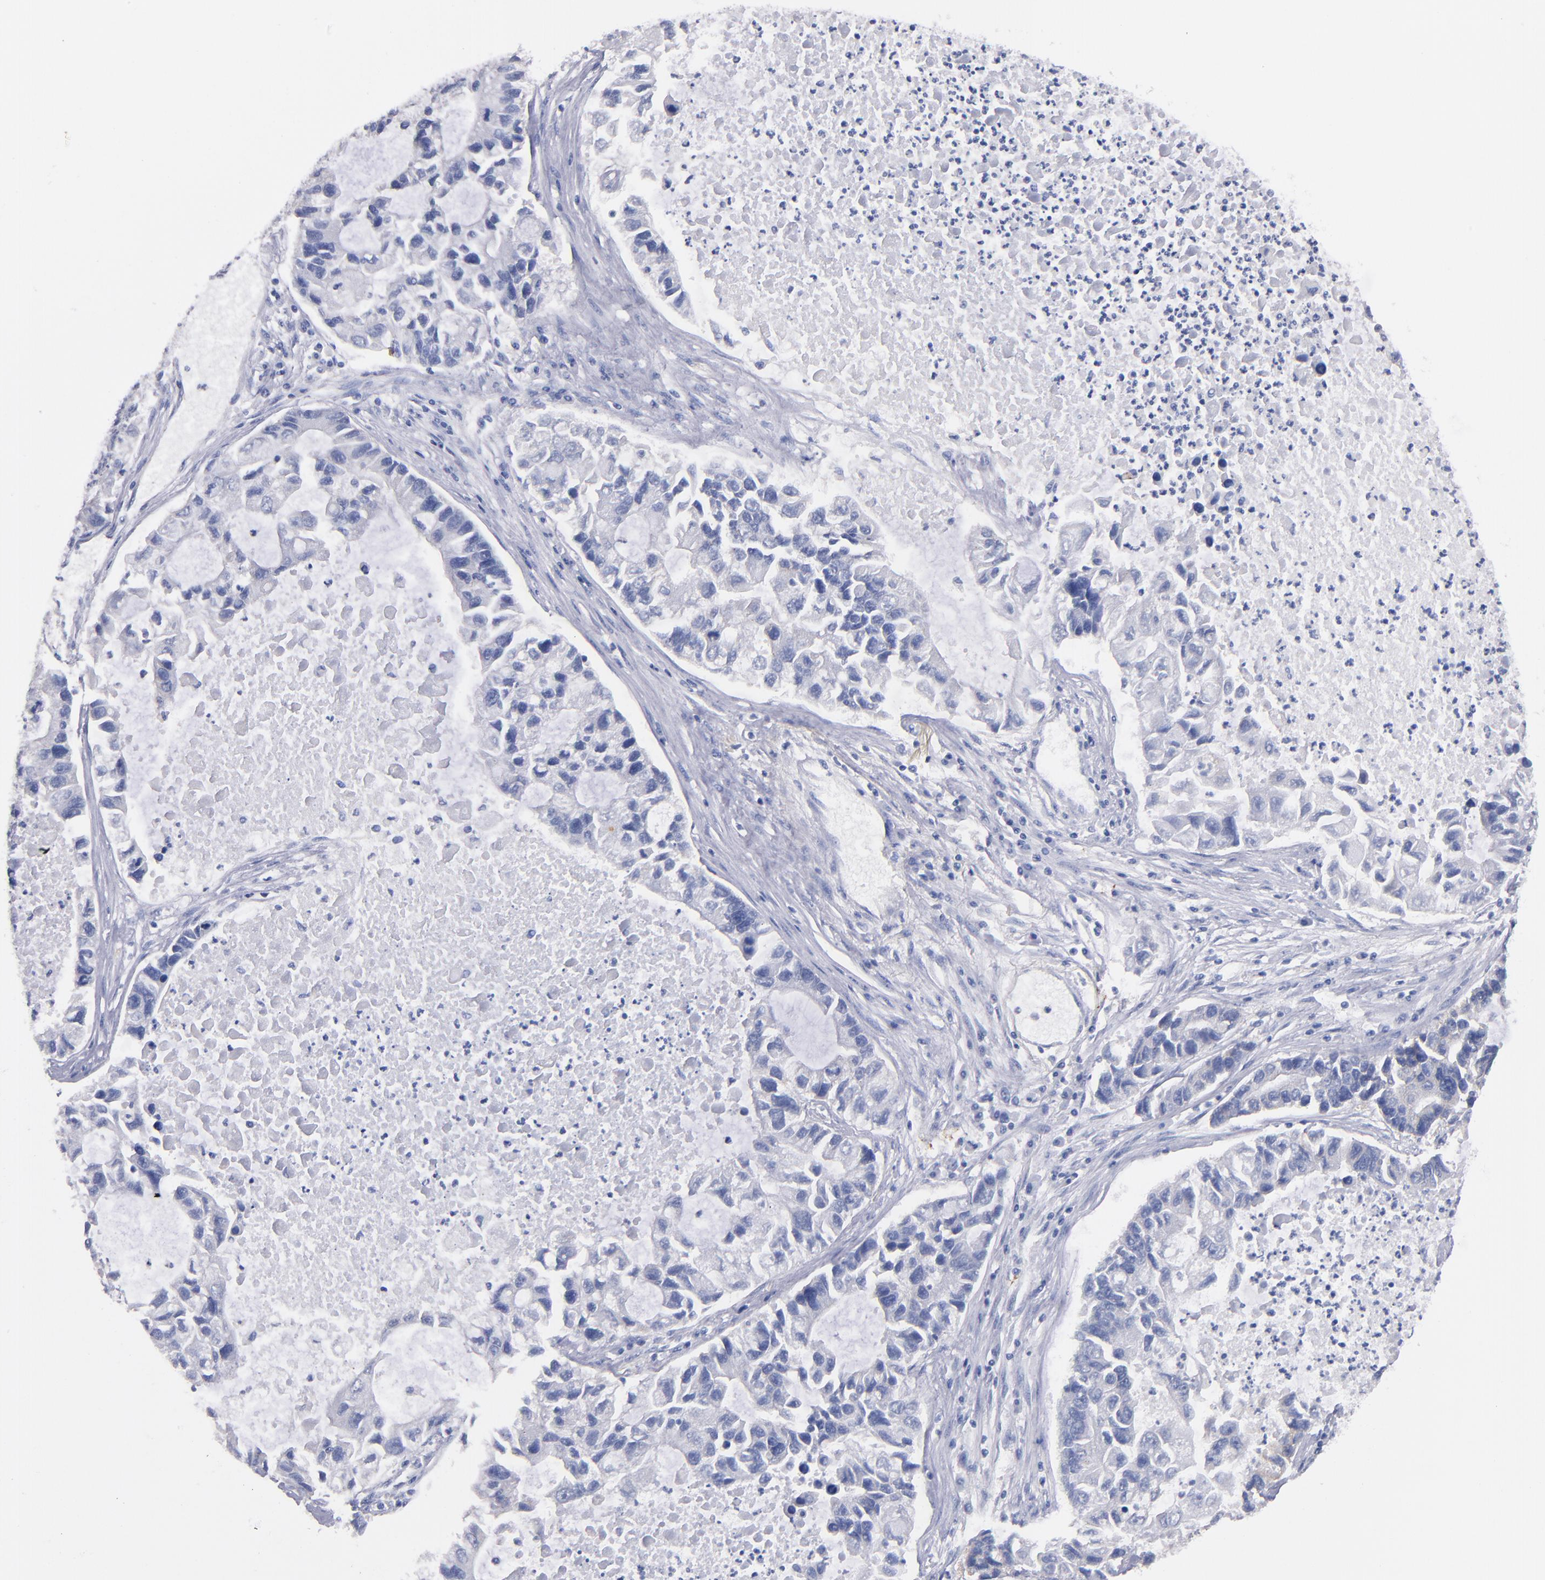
{"staining": {"intensity": "negative", "quantity": "none", "location": "none"}, "tissue": "lung cancer", "cell_type": "Tumor cells", "image_type": "cancer", "snomed": [{"axis": "morphology", "description": "Adenocarcinoma, NOS"}, {"axis": "topography", "description": "Lung"}], "caption": "An immunohistochemistry photomicrograph of lung adenocarcinoma is shown. There is no staining in tumor cells of lung adenocarcinoma. (Brightfield microscopy of DAB (3,3'-diaminobenzidine) IHC at high magnification).", "gene": "KIT", "patient": {"sex": "female", "age": 51}}